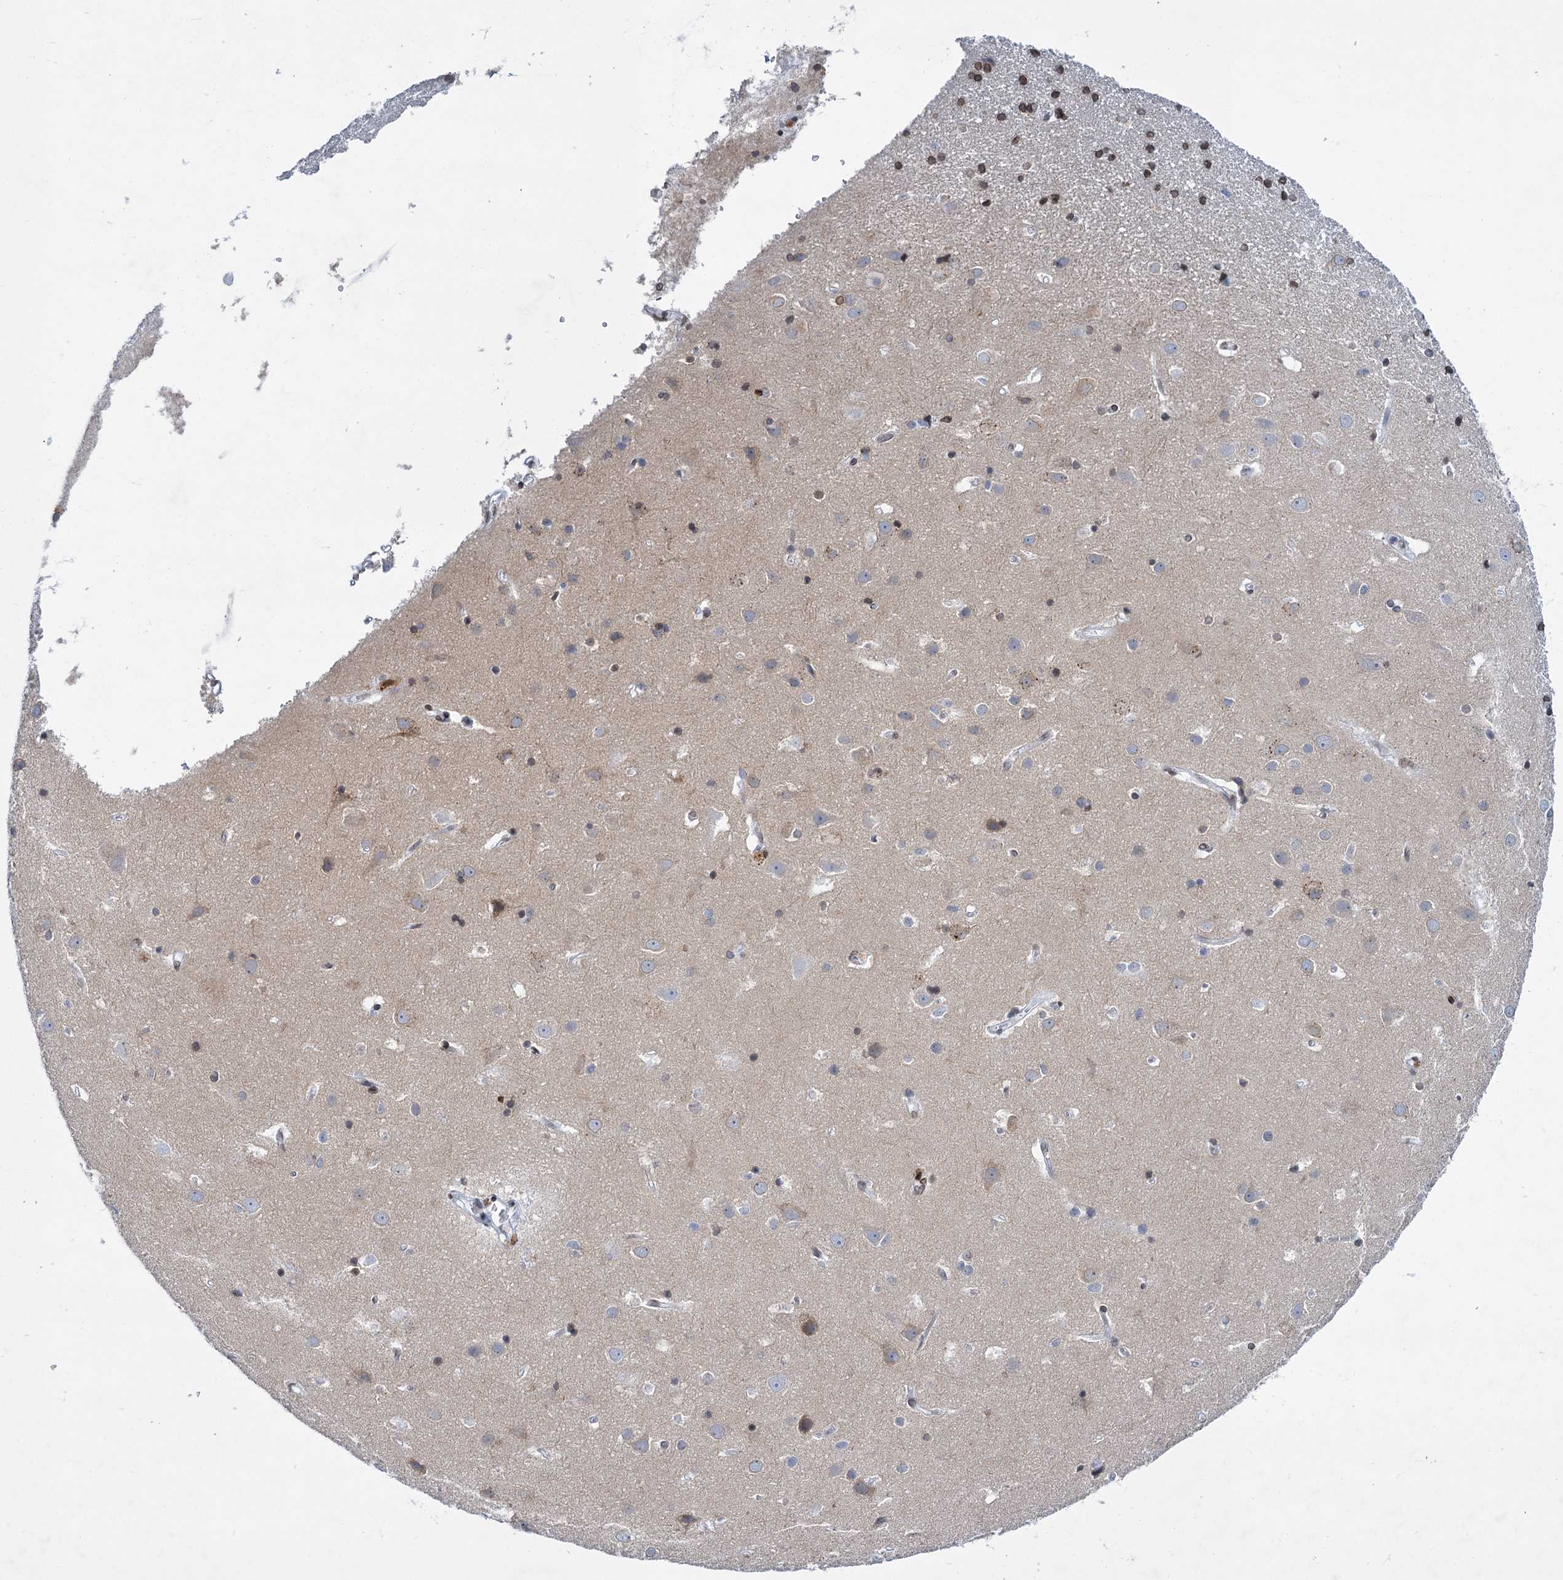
{"staining": {"intensity": "moderate", "quantity": "25%-75%", "location": "nuclear"}, "tissue": "cerebral cortex", "cell_type": "Endothelial cells", "image_type": "normal", "snomed": [{"axis": "morphology", "description": "Normal tissue, NOS"}, {"axis": "topography", "description": "Cerebral cortex"}], "caption": "This photomicrograph displays benign cerebral cortex stained with immunohistochemistry to label a protein in brown. The nuclear of endothelial cells show moderate positivity for the protein. Nuclei are counter-stained blue.", "gene": "PRSS35", "patient": {"sex": "male", "age": 54}}